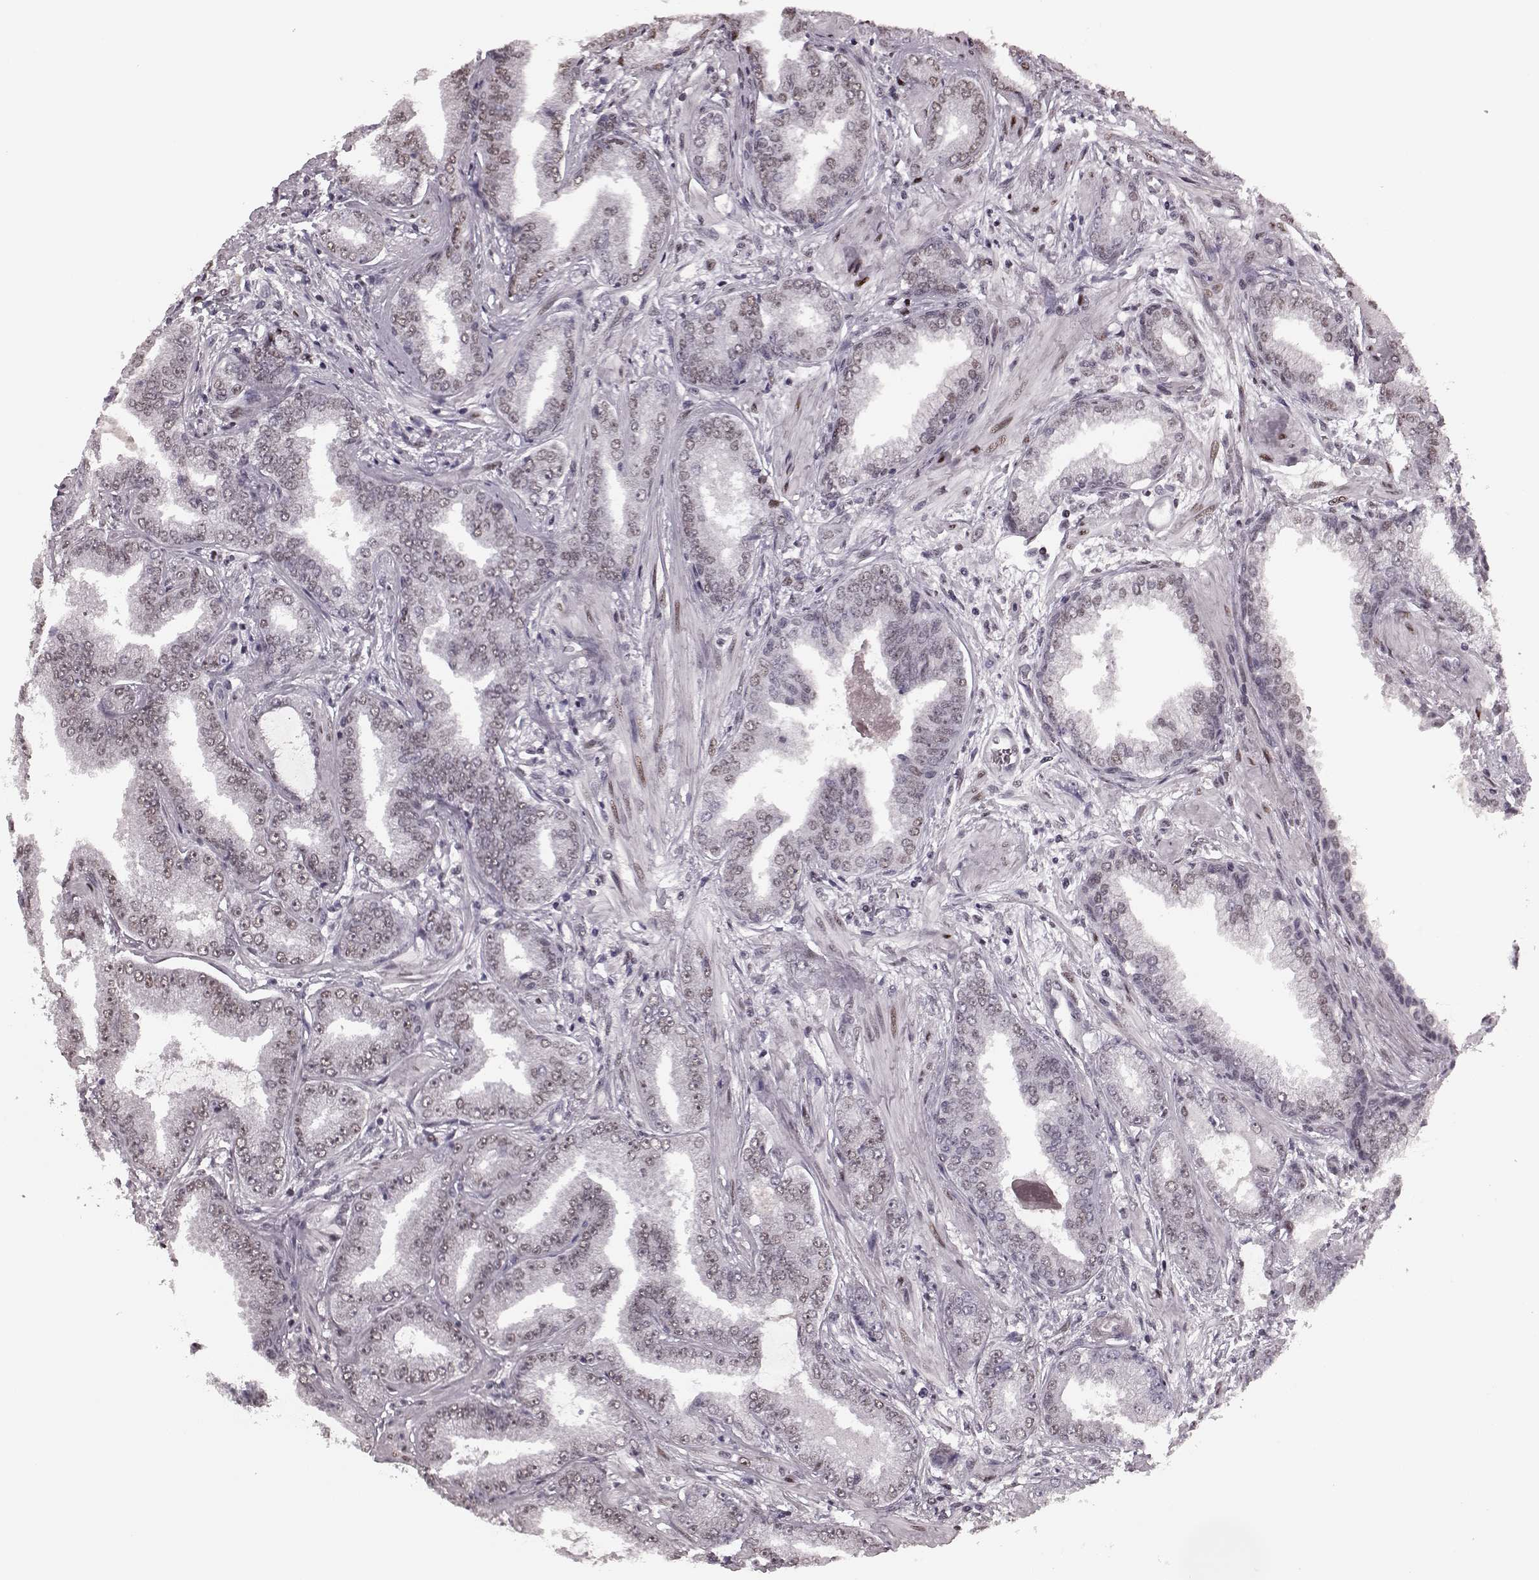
{"staining": {"intensity": "weak", "quantity": "<25%", "location": "nuclear"}, "tissue": "prostate cancer", "cell_type": "Tumor cells", "image_type": "cancer", "snomed": [{"axis": "morphology", "description": "Adenocarcinoma, Low grade"}, {"axis": "topography", "description": "Prostate"}], "caption": "Prostate cancer was stained to show a protein in brown. There is no significant staining in tumor cells.", "gene": "NR2C1", "patient": {"sex": "male", "age": 55}}